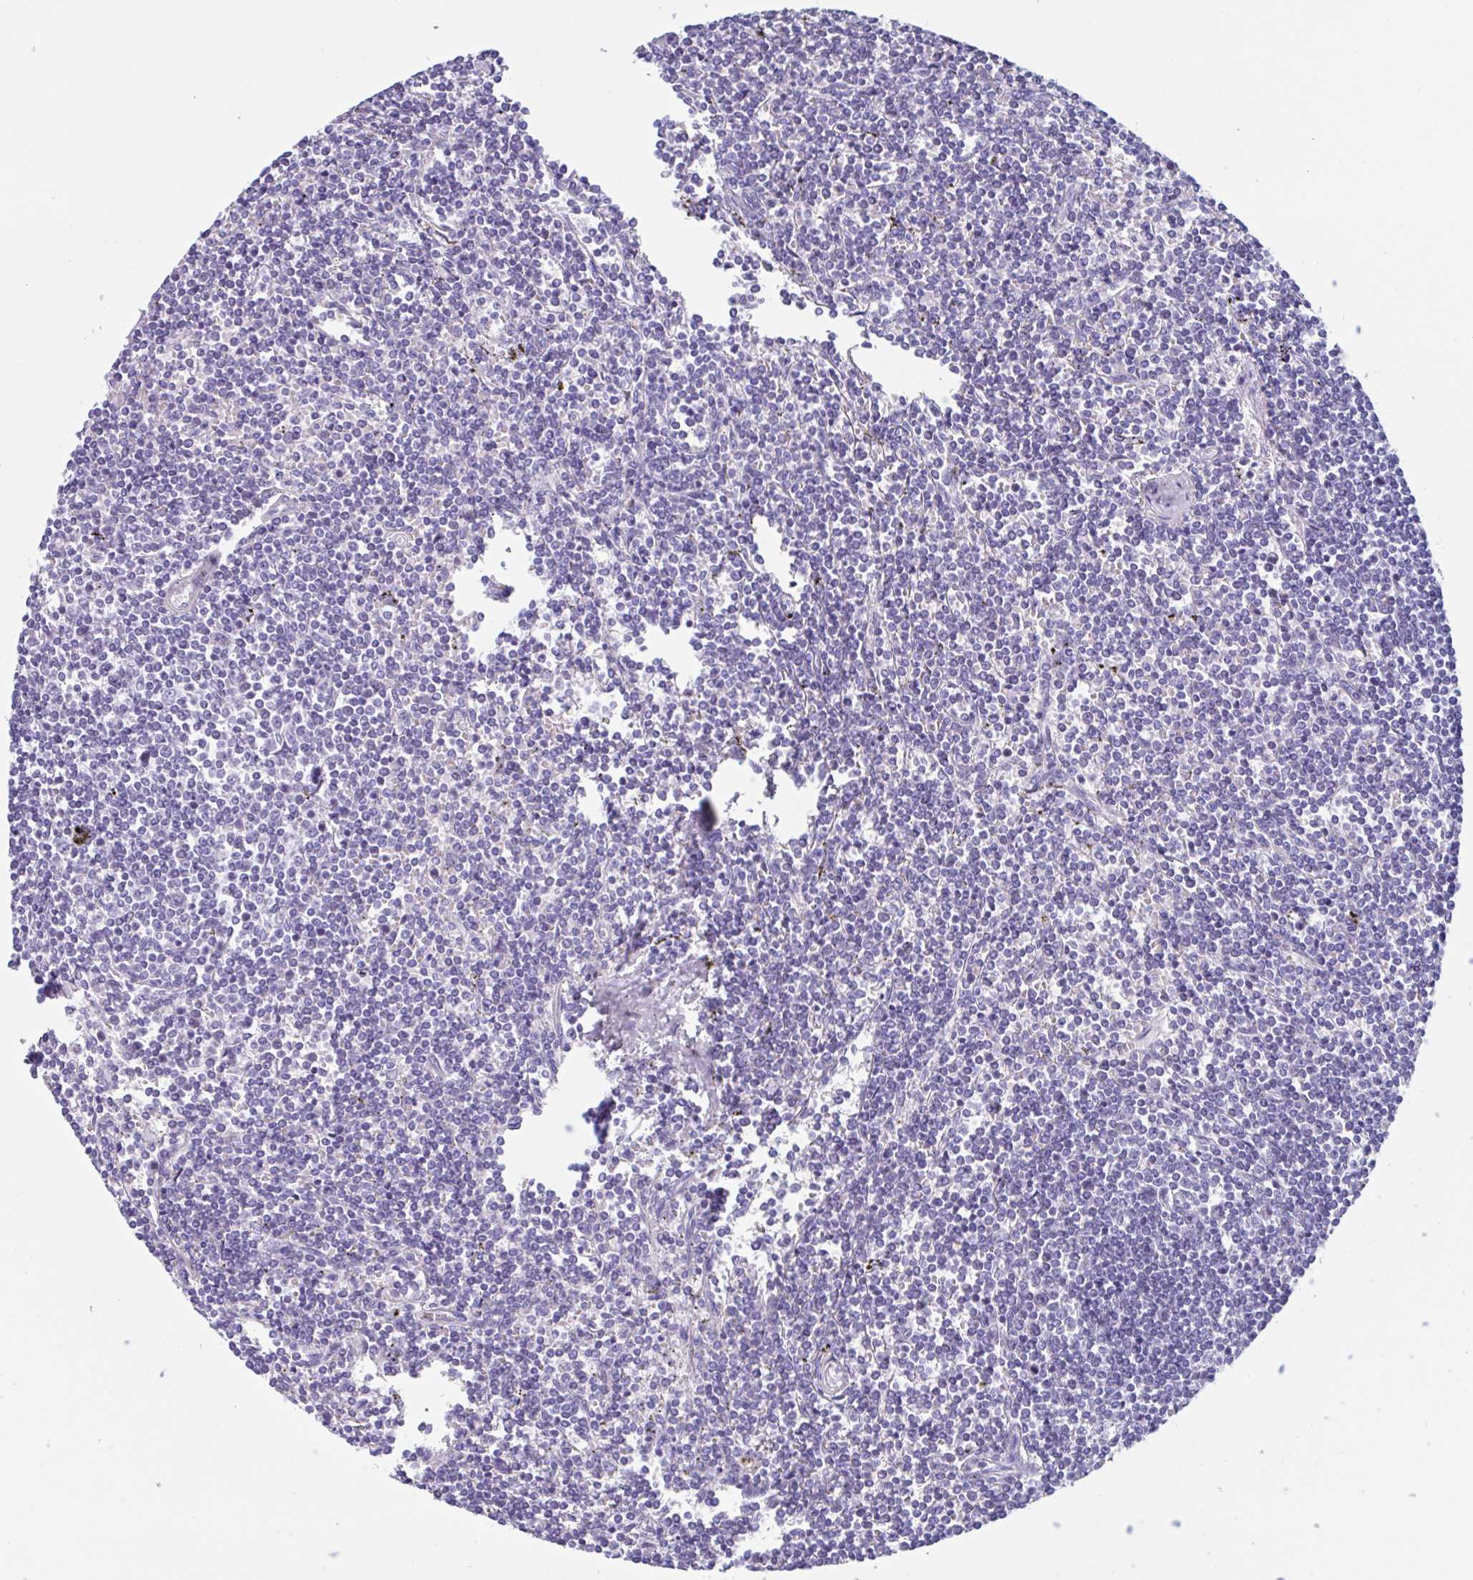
{"staining": {"intensity": "negative", "quantity": "none", "location": "none"}, "tissue": "lymphoma", "cell_type": "Tumor cells", "image_type": "cancer", "snomed": [{"axis": "morphology", "description": "Malignant lymphoma, non-Hodgkin's type, Low grade"}, {"axis": "topography", "description": "Spleen"}], "caption": "There is no significant staining in tumor cells of lymphoma. (DAB immunohistochemistry (IHC) with hematoxylin counter stain).", "gene": "USP35", "patient": {"sex": "male", "age": 78}}